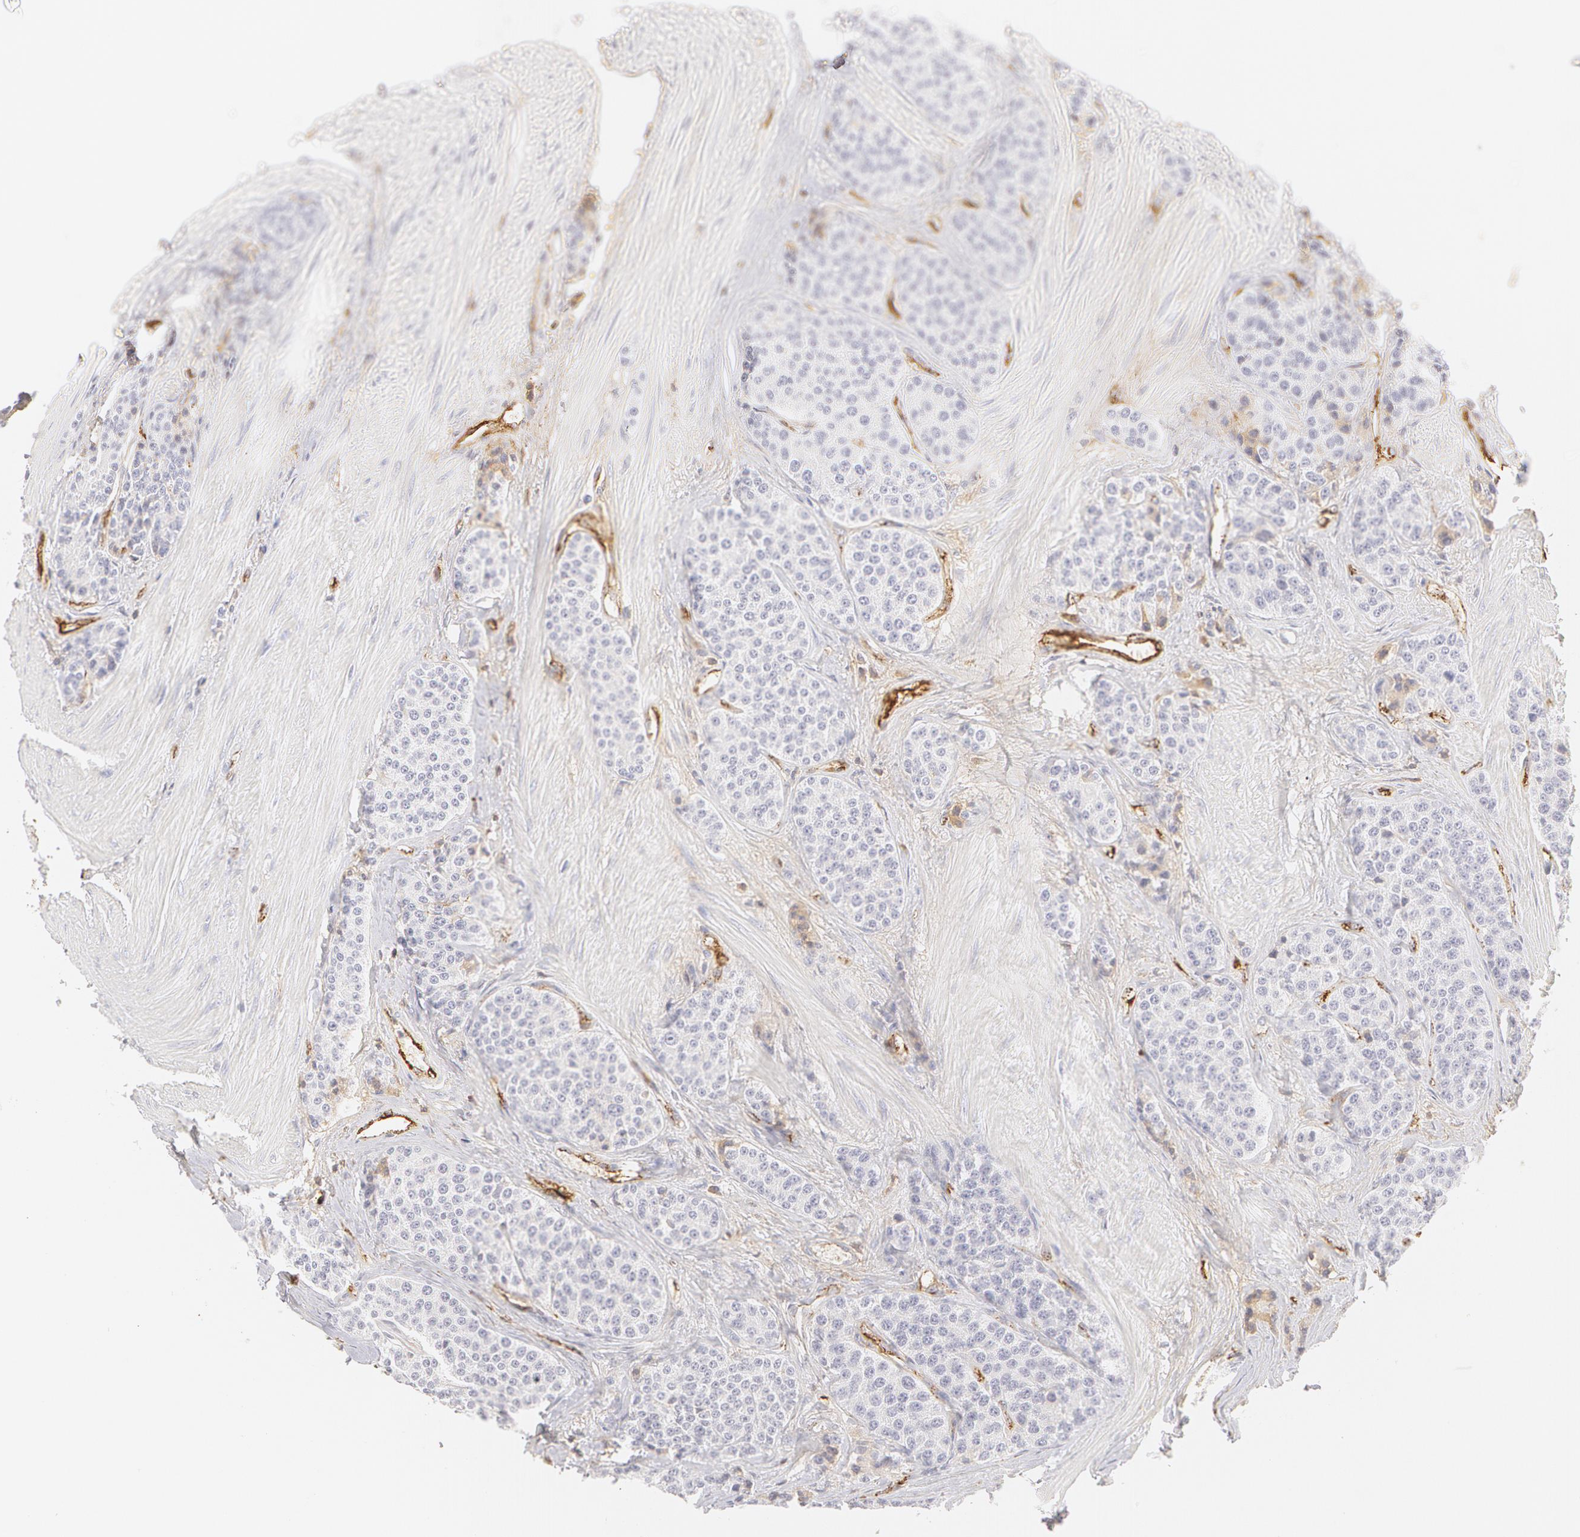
{"staining": {"intensity": "negative", "quantity": "none", "location": "none"}, "tissue": "carcinoid", "cell_type": "Tumor cells", "image_type": "cancer", "snomed": [{"axis": "morphology", "description": "Carcinoid, malignant, NOS"}, {"axis": "topography", "description": "Stomach"}], "caption": "Photomicrograph shows no protein expression in tumor cells of malignant carcinoid tissue.", "gene": "VWF", "patient": {"sex": "female", "age": 76}}